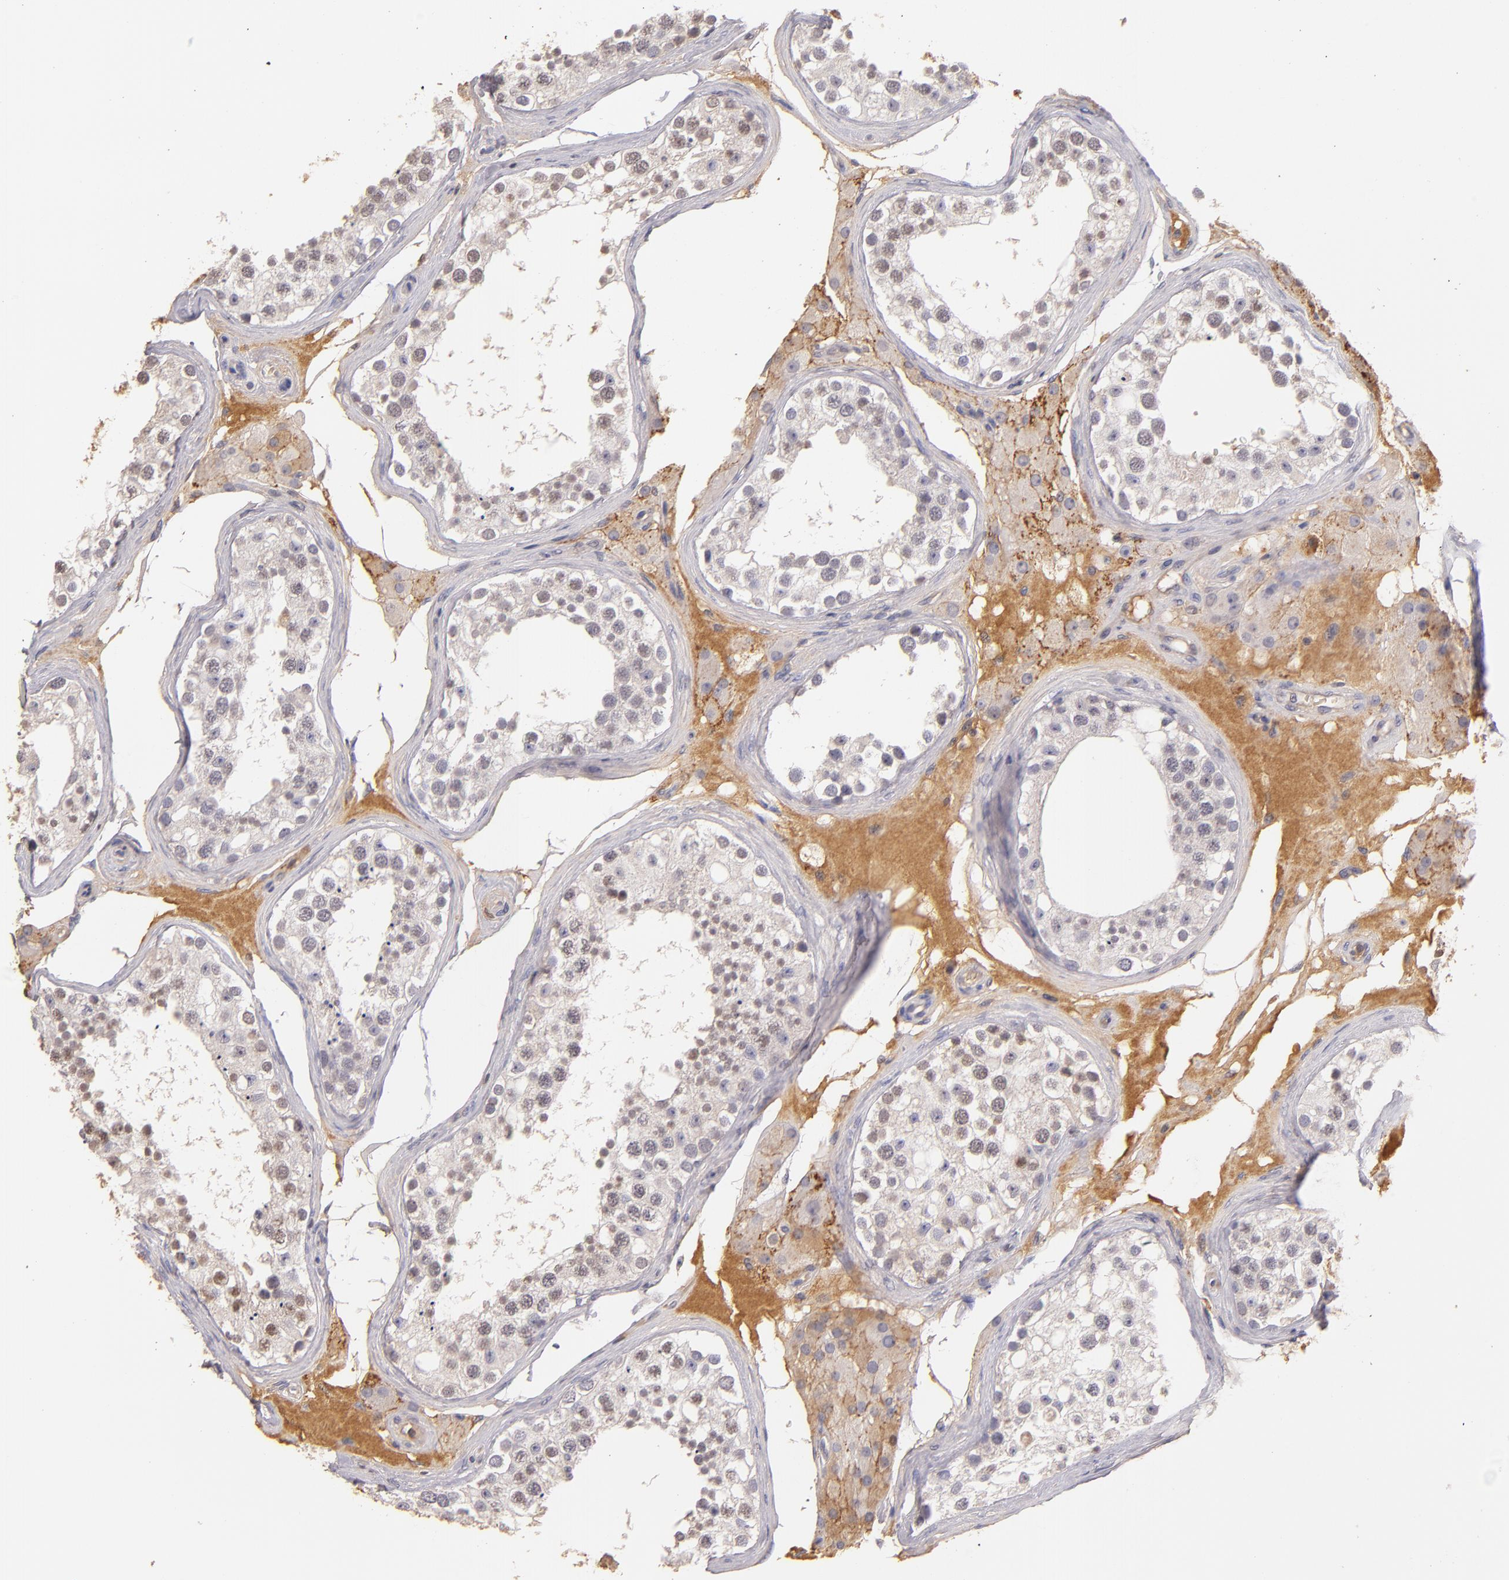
{"staining": {"intensity": "negative", "quantity": "none", "location": "none"}, "tissue": "testis", "cell_type": "Cells in seminiferous ducts", "image_type": "normal", "snomed": [{"axis": "morphology", "description": "Normal tissue, NOS"}, {"axis": "topography", "description": "Testis"}], "caption": "Immunohistochemistry of unremarkable human testis reveals no positivity in cells in seminiferous ducts. (DAB (3,3'-diaminobenzidine) IHC, high magnification).", "gene": "SERPINC1", "patient": {"sex": "male", "age": 68}}